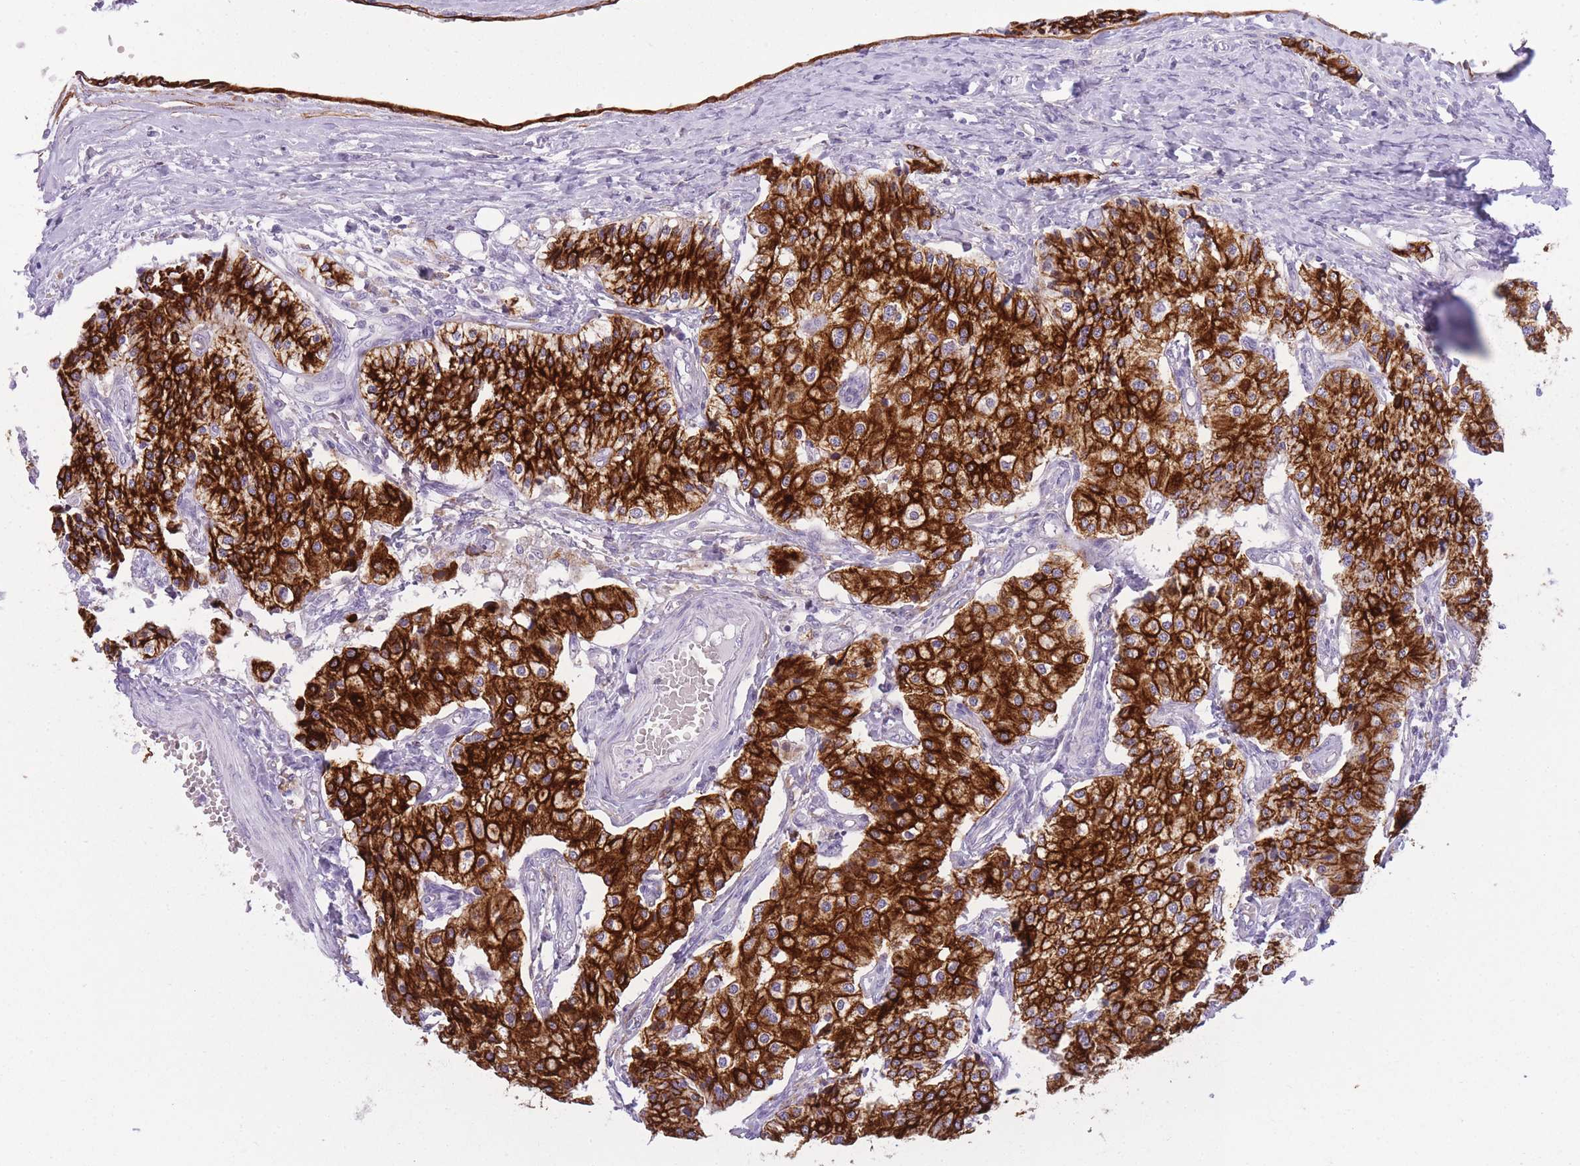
{"staining": {"intensity": "strong", "quantity": ">75%", "location": "cytoplasmic/membranous"}, "tissue": "carcinoid", "cell_type": "Tumor cells", "image_type": "cancer", "snomed": [{"axis": "morphology", "description": "Carcinoid, malignant, NOS"}, {"axis": "topography", "description": "Colon"}], "caption": "IHC of carcinoid reveals high levels of strong cytoplasmic/membranous staining in about >75% of tumor cells.", "gene": "RADX", "patient": {"sex": "female", "age": 52}}